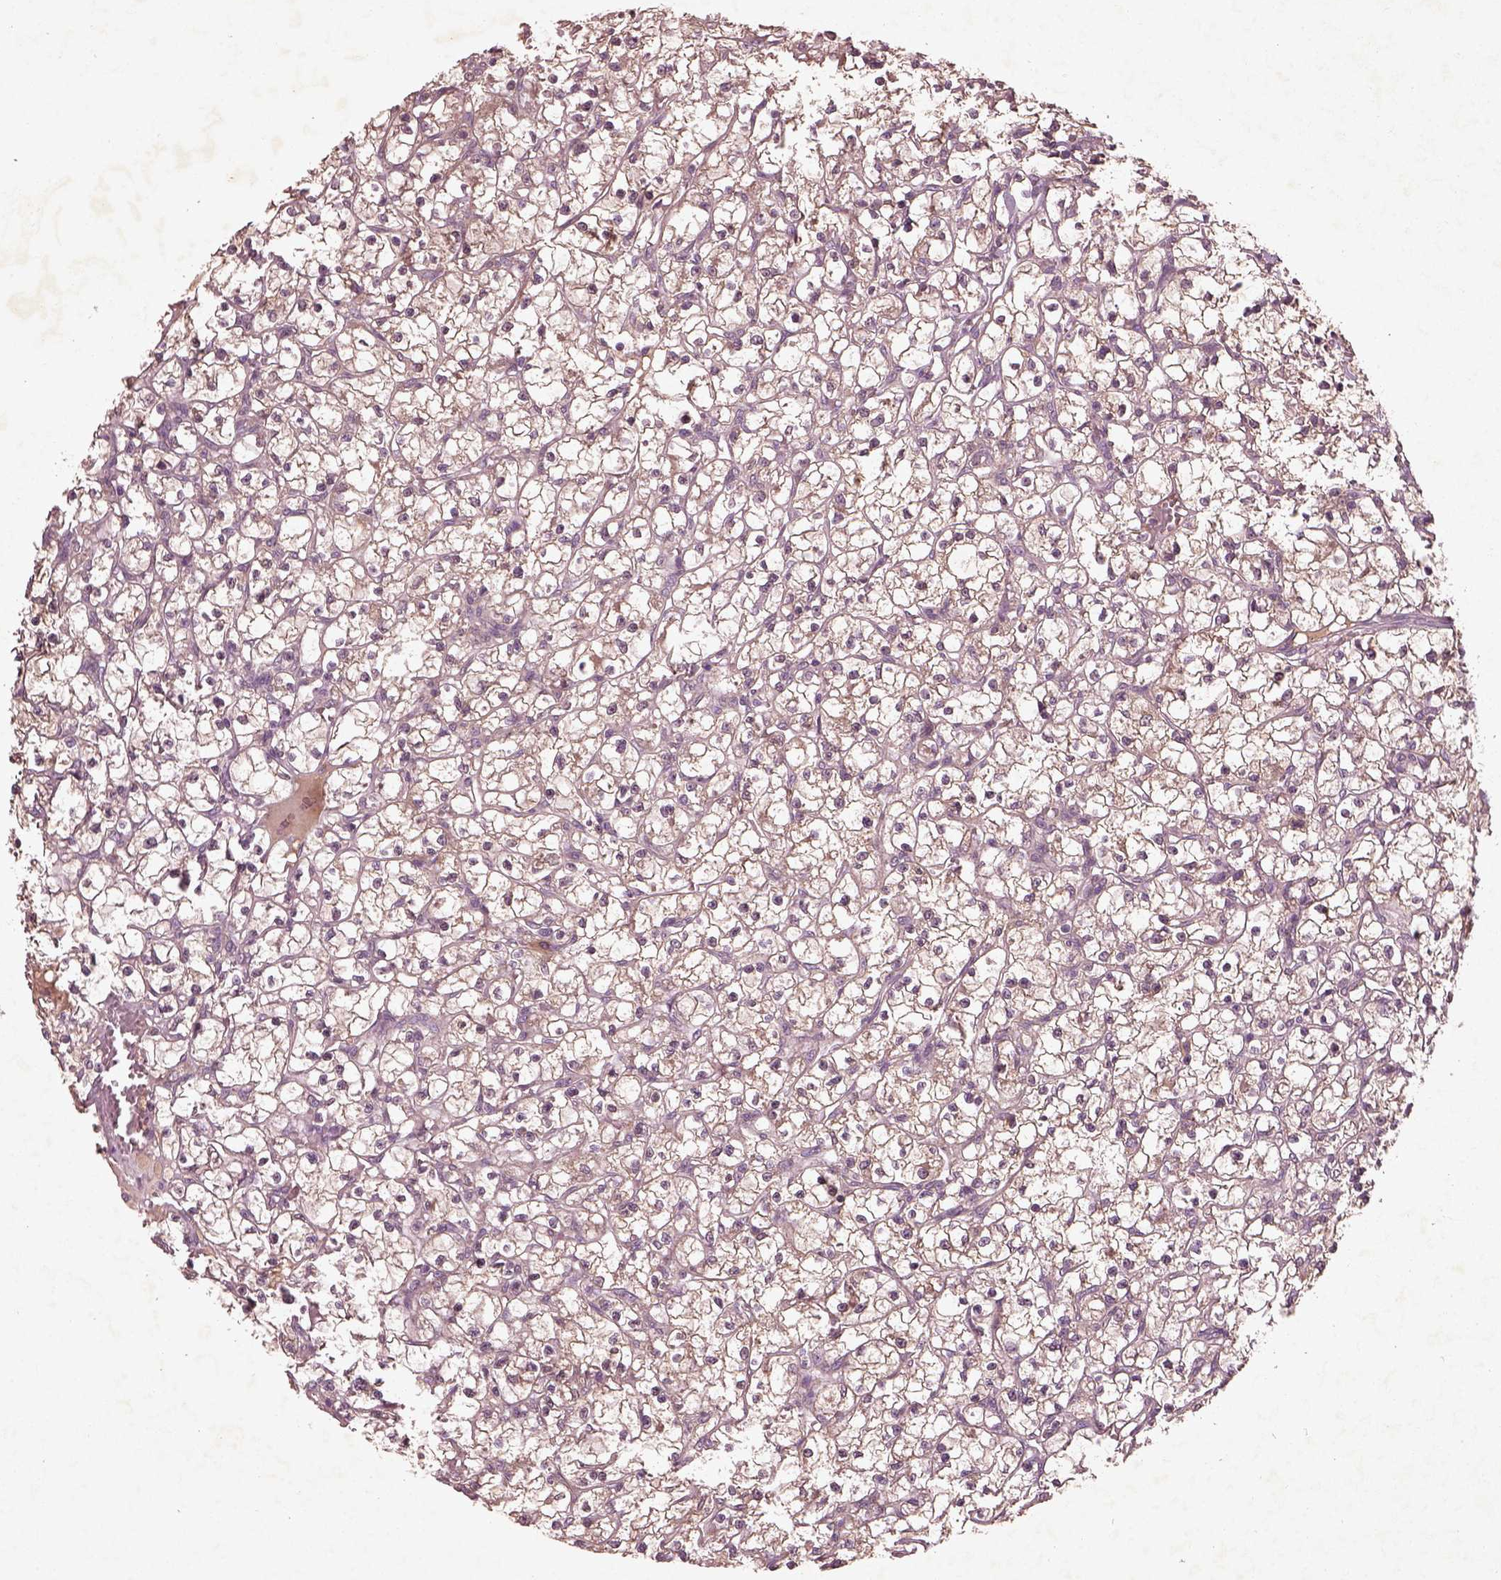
{"staining": {"intensity": "weak", "quantity": ">75%", "location": "cytoplasmic/membranous"}, "tissue": "renal cancer", "cell_type": "Tumor cells", "image_type": "cancer", "snomed": [{"axis": "morphology", "description": "Adenocarcinoma, NOS"}, {"axis": "topography", "description": "Kidney"}], "caption": "DAB immunohistochemical staining of adenocarcinoma (renal) shows weak cytoplasmic/membranous protein staining in about >75% of tumor cells. (Brightfield microscopy of DAB IHC at high magnification).", "gene": "FAM234A", "patient": {"sex": "female", "age": 59}}